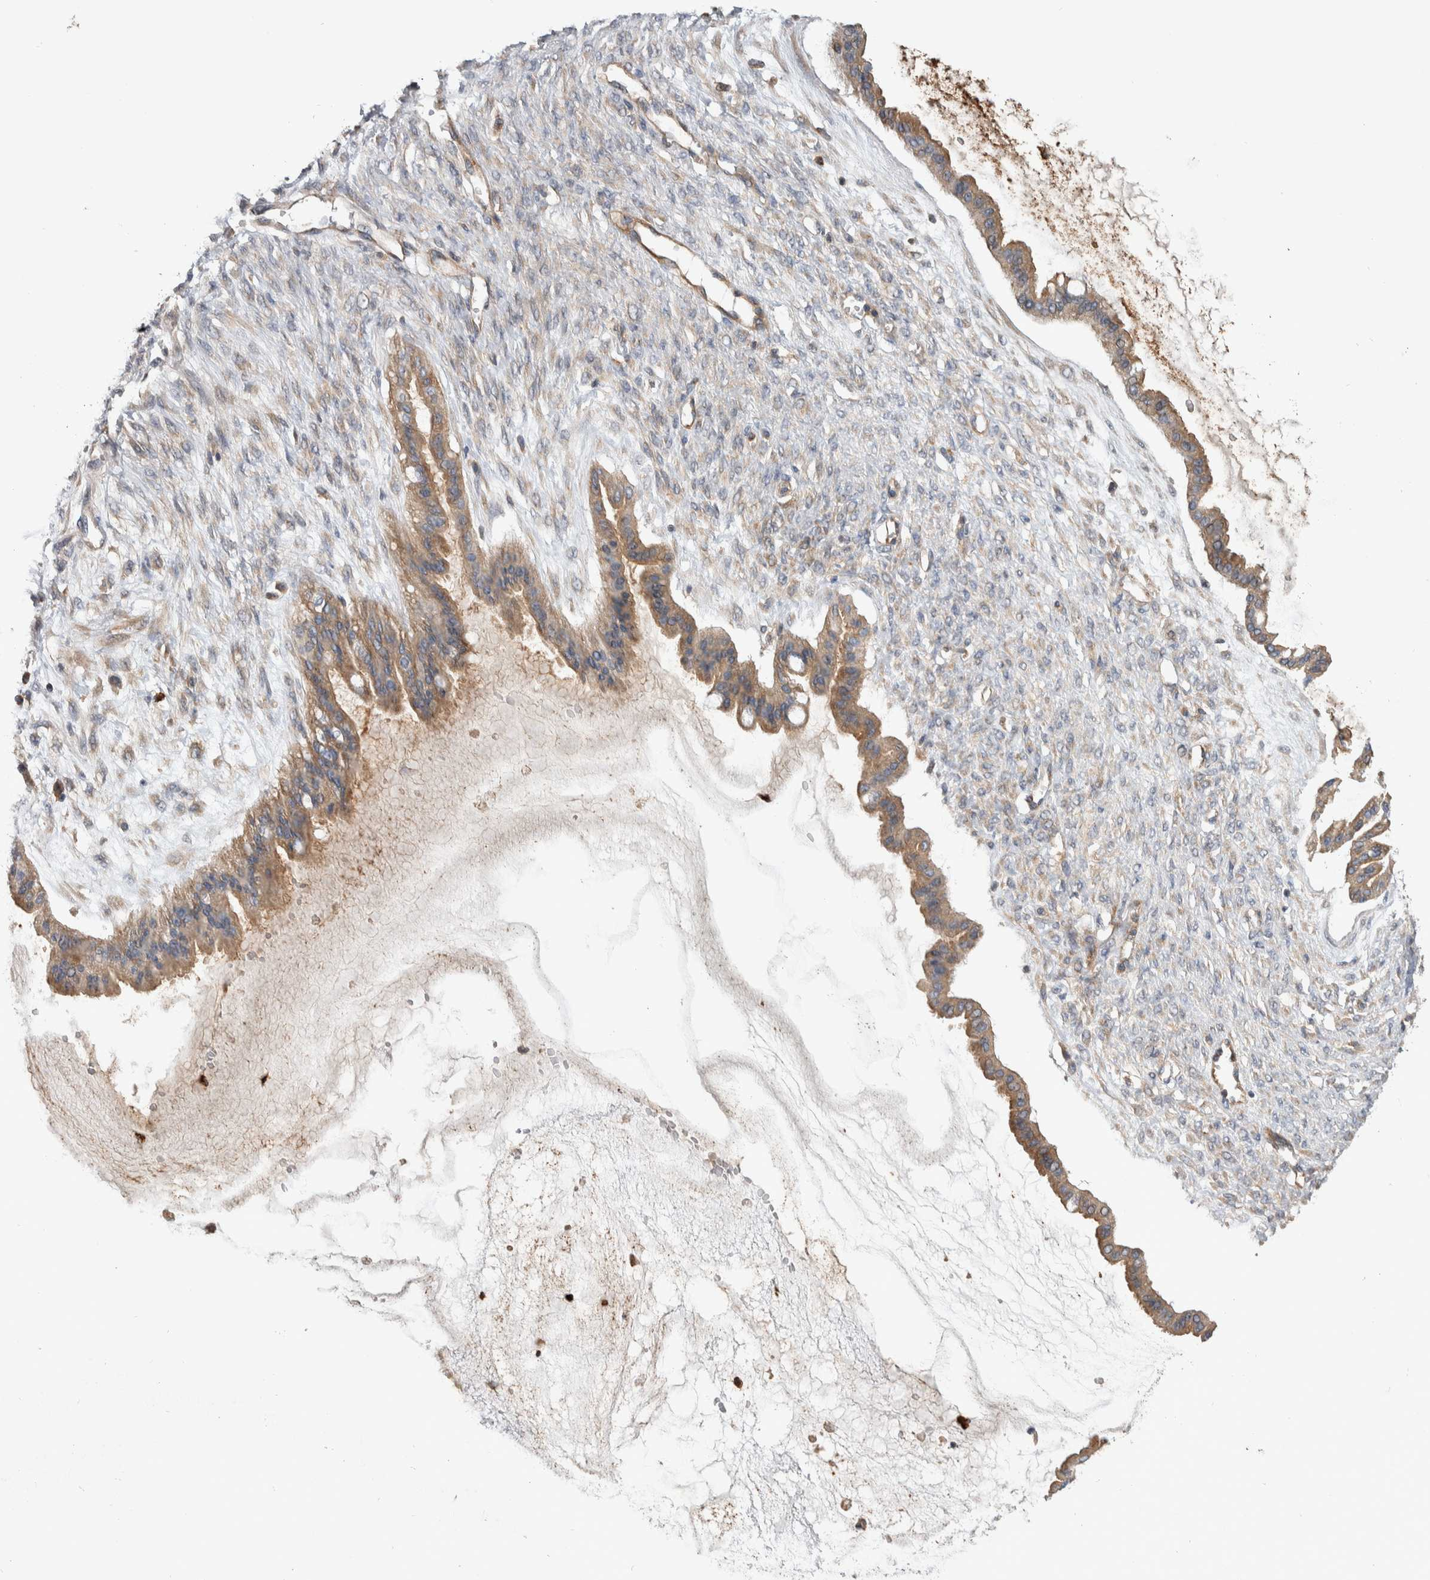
{"staining": {"intensity": "moderate", "quantity": ">75%", "location": "cytoplasmic/membranous"}, "tissue": "ovarian cancer", "cell_type": "Tumor cells", "image_type": "cancer", "snomed": [{"axis": "morphology", "description": "Cystadenocarcinoma, mucinous, NOS"}, {"axis": "topography", "description": "Ovary"}], "caption": "Brown immunohistochemical staining in human ovarian mucinous cystadenocarcinoma reveals moderate cytoplasmic/membranous staining in approximately >75% of tumor cells.", "gene": "SDCBP", "patient": {"sex": "female", "age": 73}}